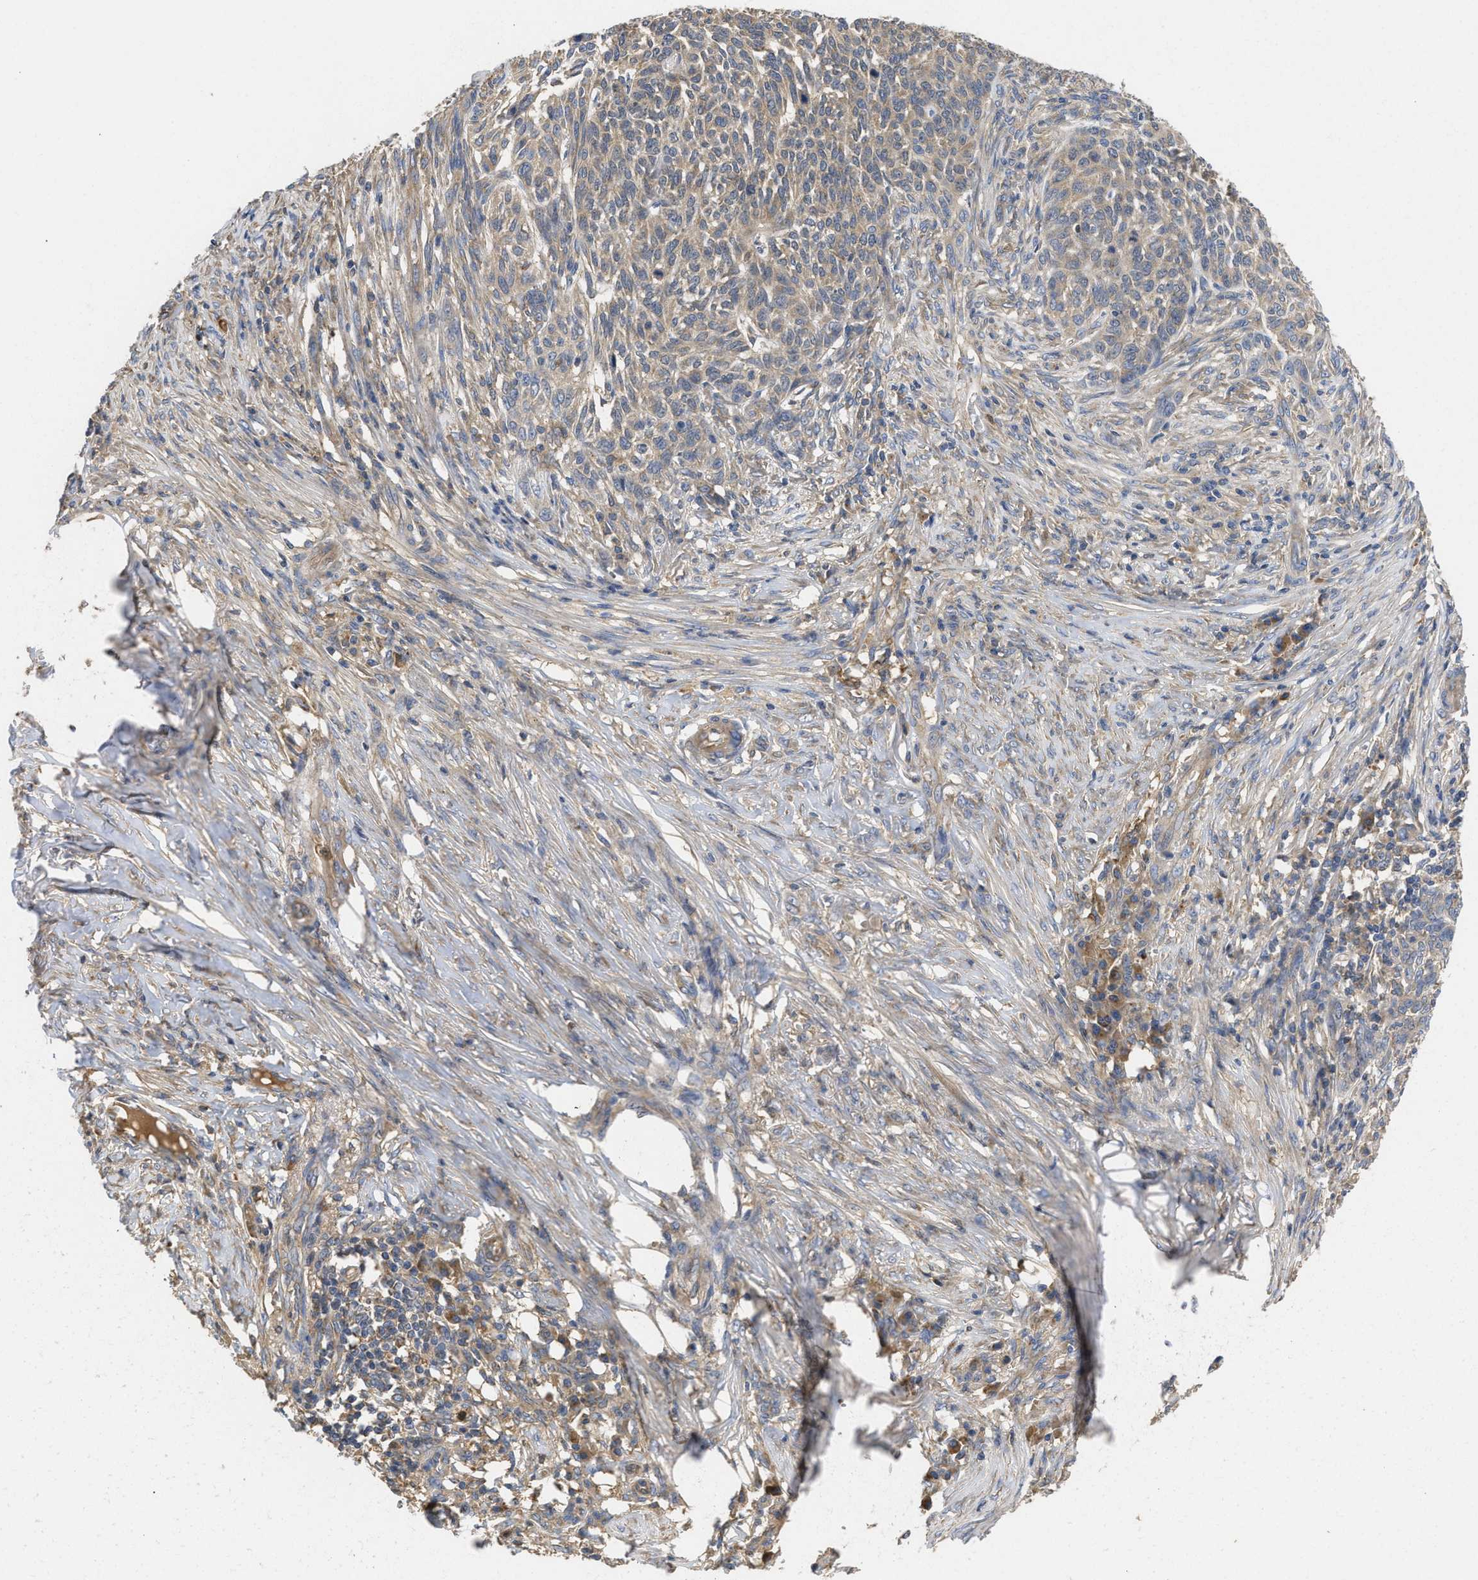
{"staining": {"intensity": "weak", "quantity": ">75%", "location": "cytoplasmic/membranous"}, "tissue": "skin cancer", "cell_type": "Tumor cells", "image_type": "cancer", "snomed": [{"axis": "morphology", "description": "Basal cell carcinoma"}, {"axis": "topography", "description": "Skin"}], "caption": "Protein expression analysis of human skin cancer (basal cell carcinoma) reveals weak cytoplasmic/membranous expression in about >75% of tumor cells.", "gene": "RNF216", "patient": {"sex": "male", "age": 85}}